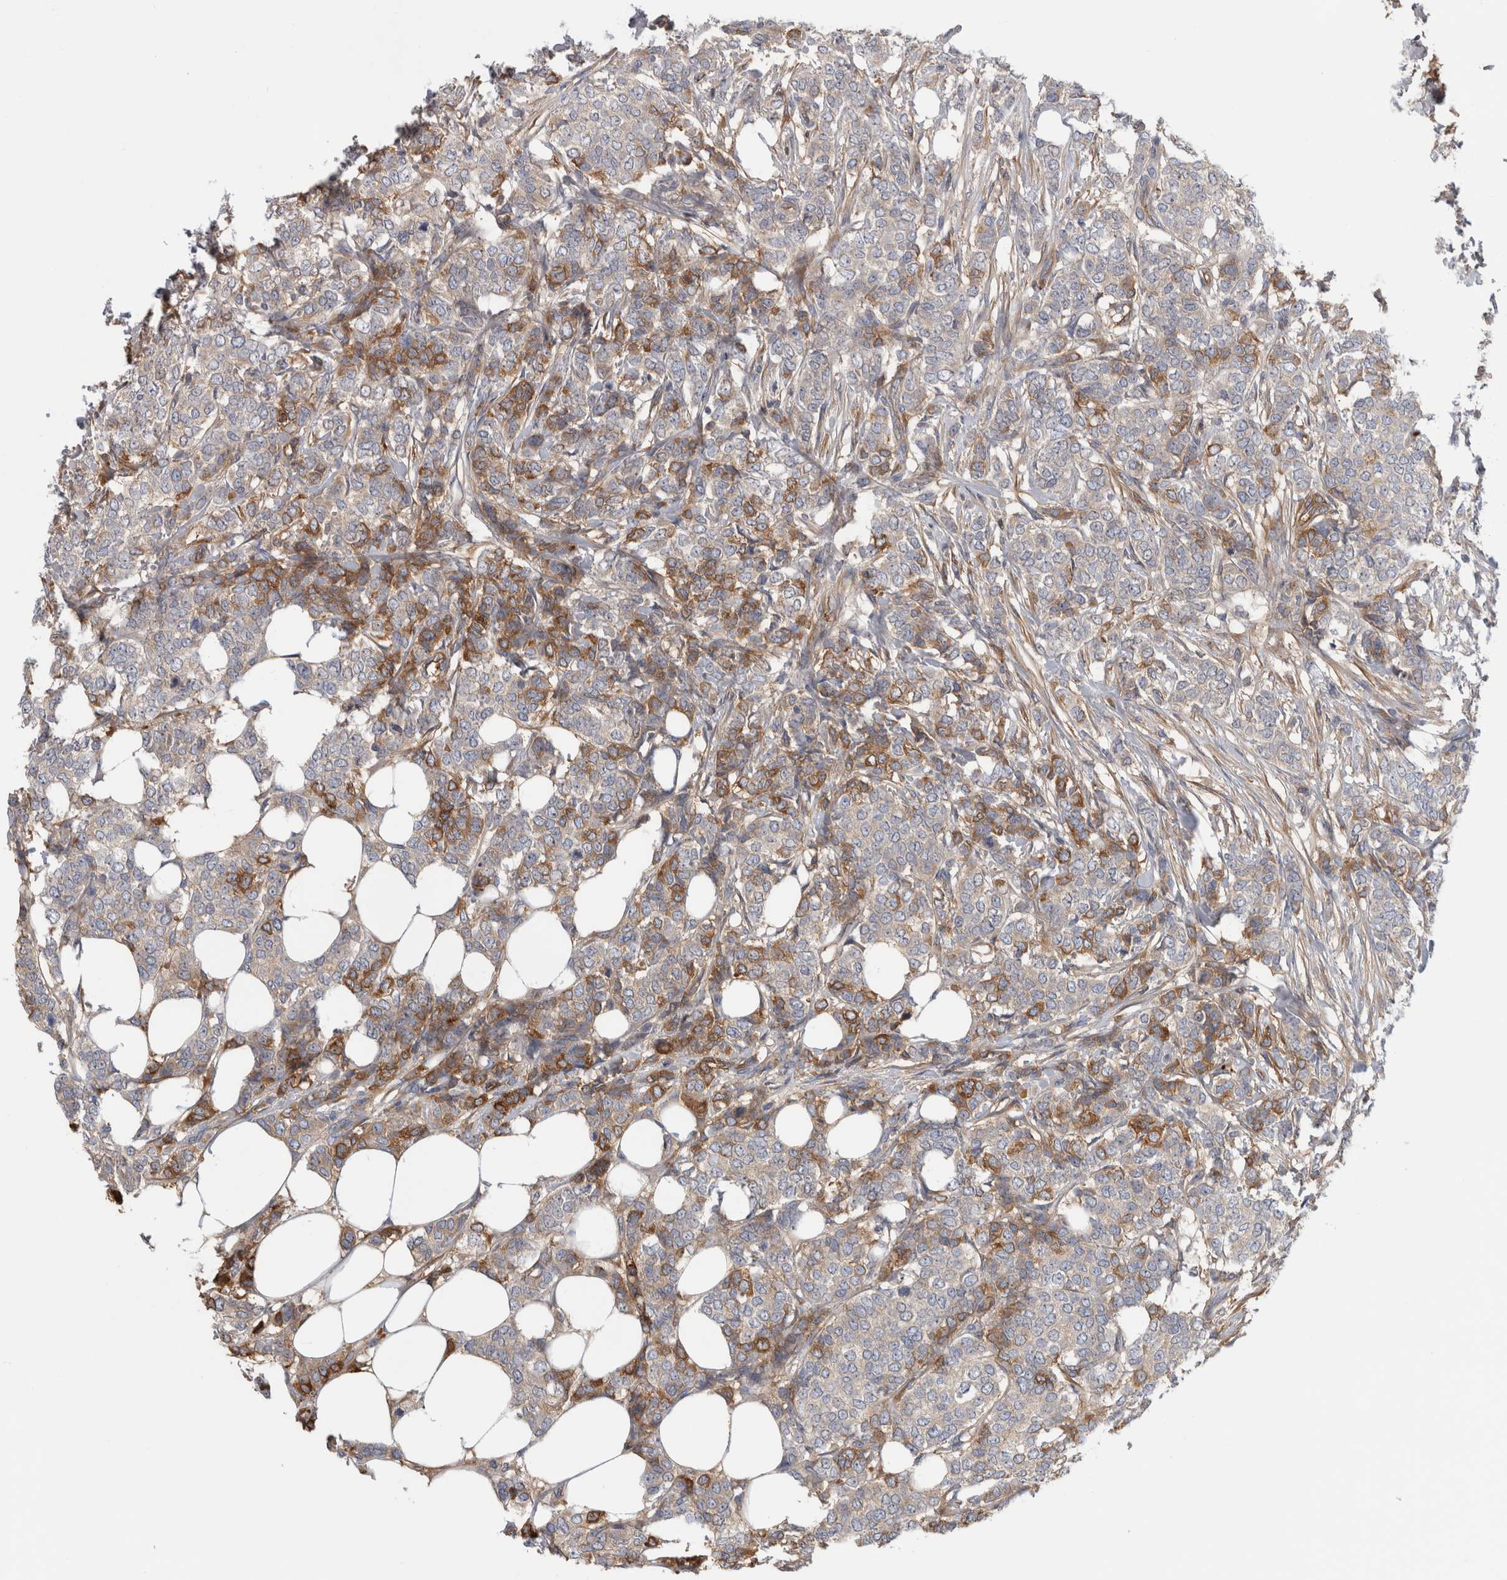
{"staining": {"intensity": "moderate", "quantity": "<25%", "location": "cytoplasmic/membranous"}, "tissue": "breast cancer", "cell_type": "Tumor cells", "image_type": "cancer", "snomed": [{"axis": "morphology", "description": "Lobular carcinoma"}, {"axis": "topography", "description": "Skin"}, {"axis": "topography", "description": "Breast"}], "caption": "Lobular carcinoma (breast) tissue exhibits moderate cytoplasmic/membranous staining in about <25% of tumor cells", "gene": "TBCE", "patient": {"sex": "female", "age": 46}}